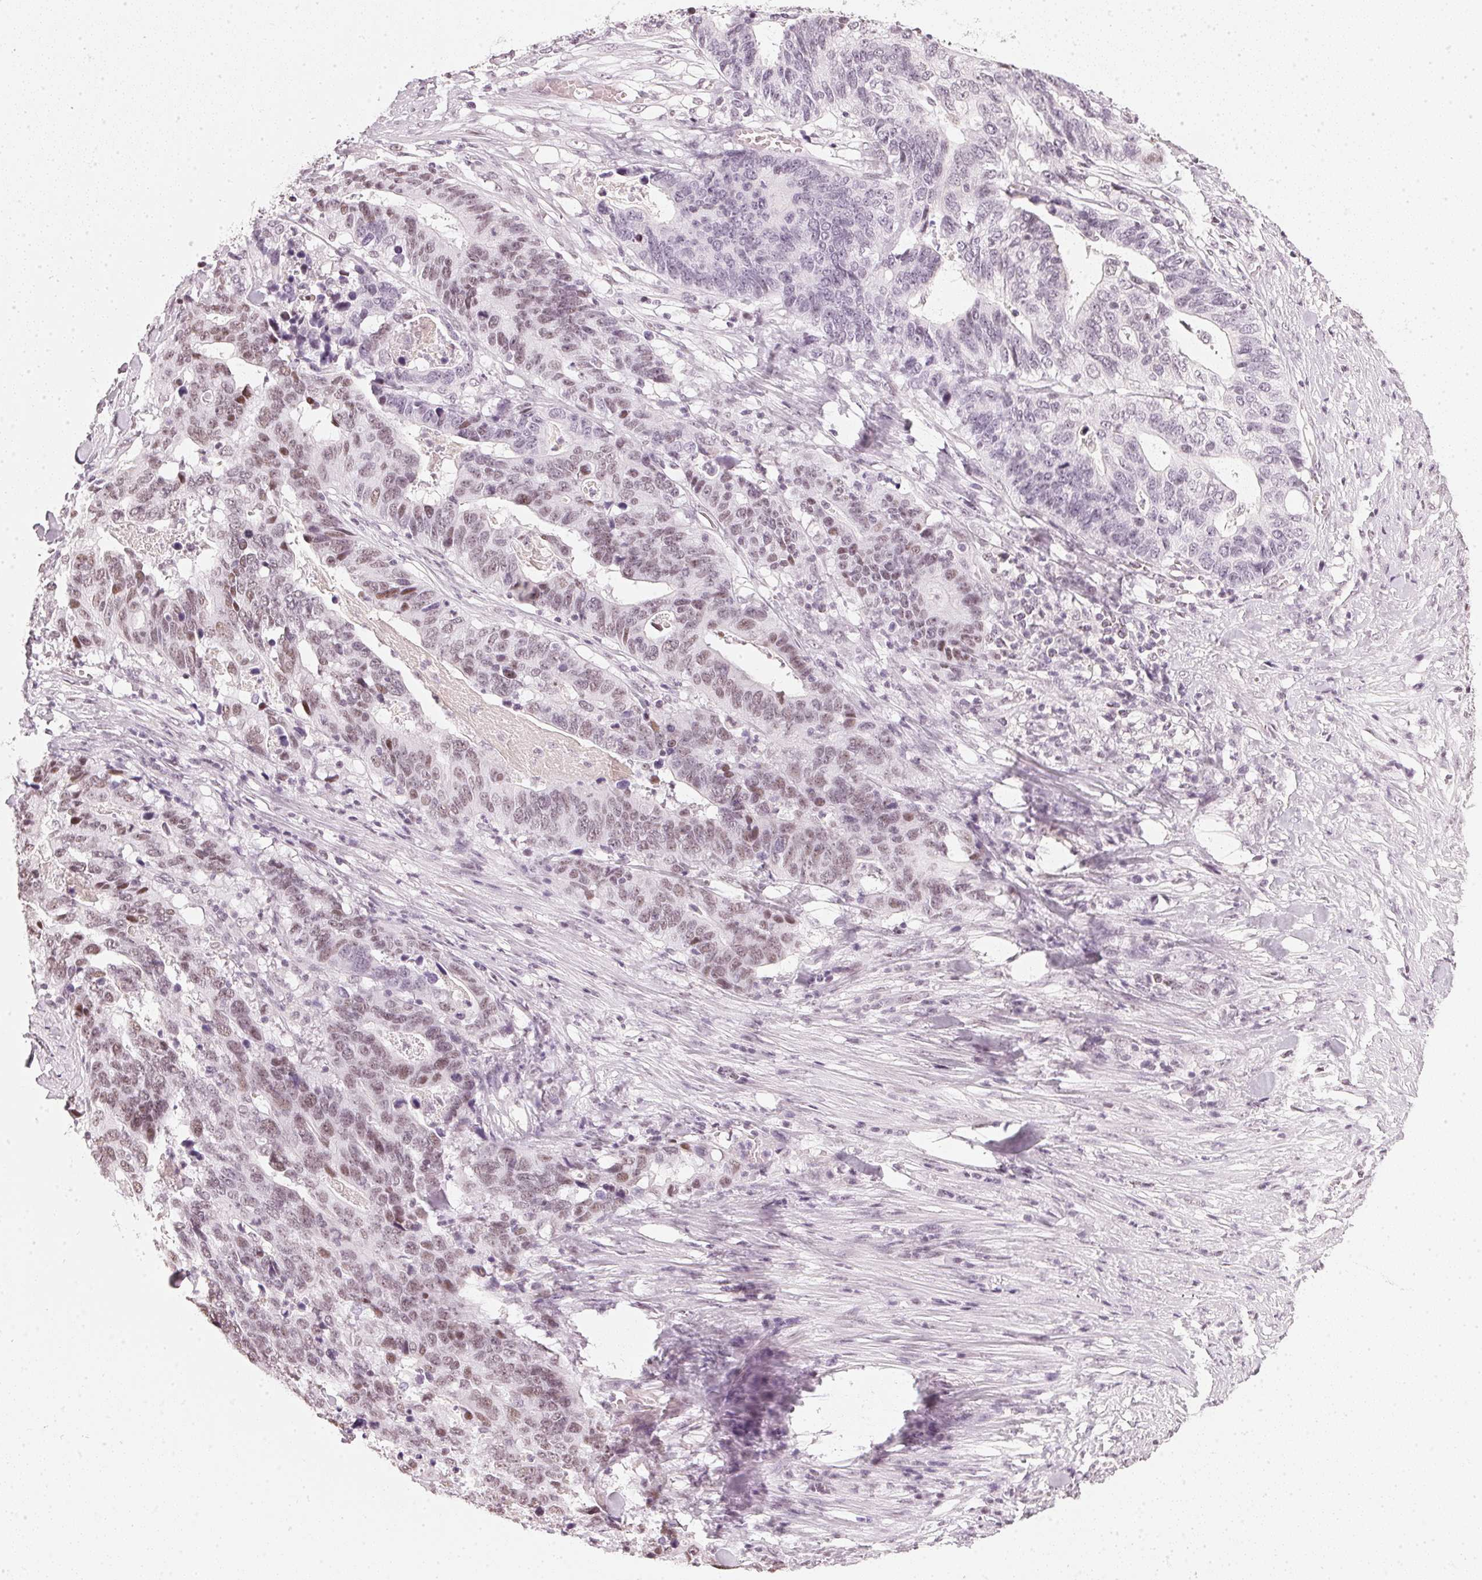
{"staining": {"intensity": "weak", "quantity": "25%-75%", "location": "nuclear"}, "tissue": "stomach cancer", "cell_type": "Tumor cells", "image_type": "cancer", "snomed": [{"axis": "morphology", "description": "Adenocarcinoma, NOS"}, {"axis": "topography", "description": "Stomach, upper"}], "caption": "Stomach adenocarcinoma was stained to show a protein in brown. There is low levels of weak nuclear staining in approximately 25%-75% of tumor cells.", "gene": "DNAJC6", "patient": {"sex": "female", "age": 67}}